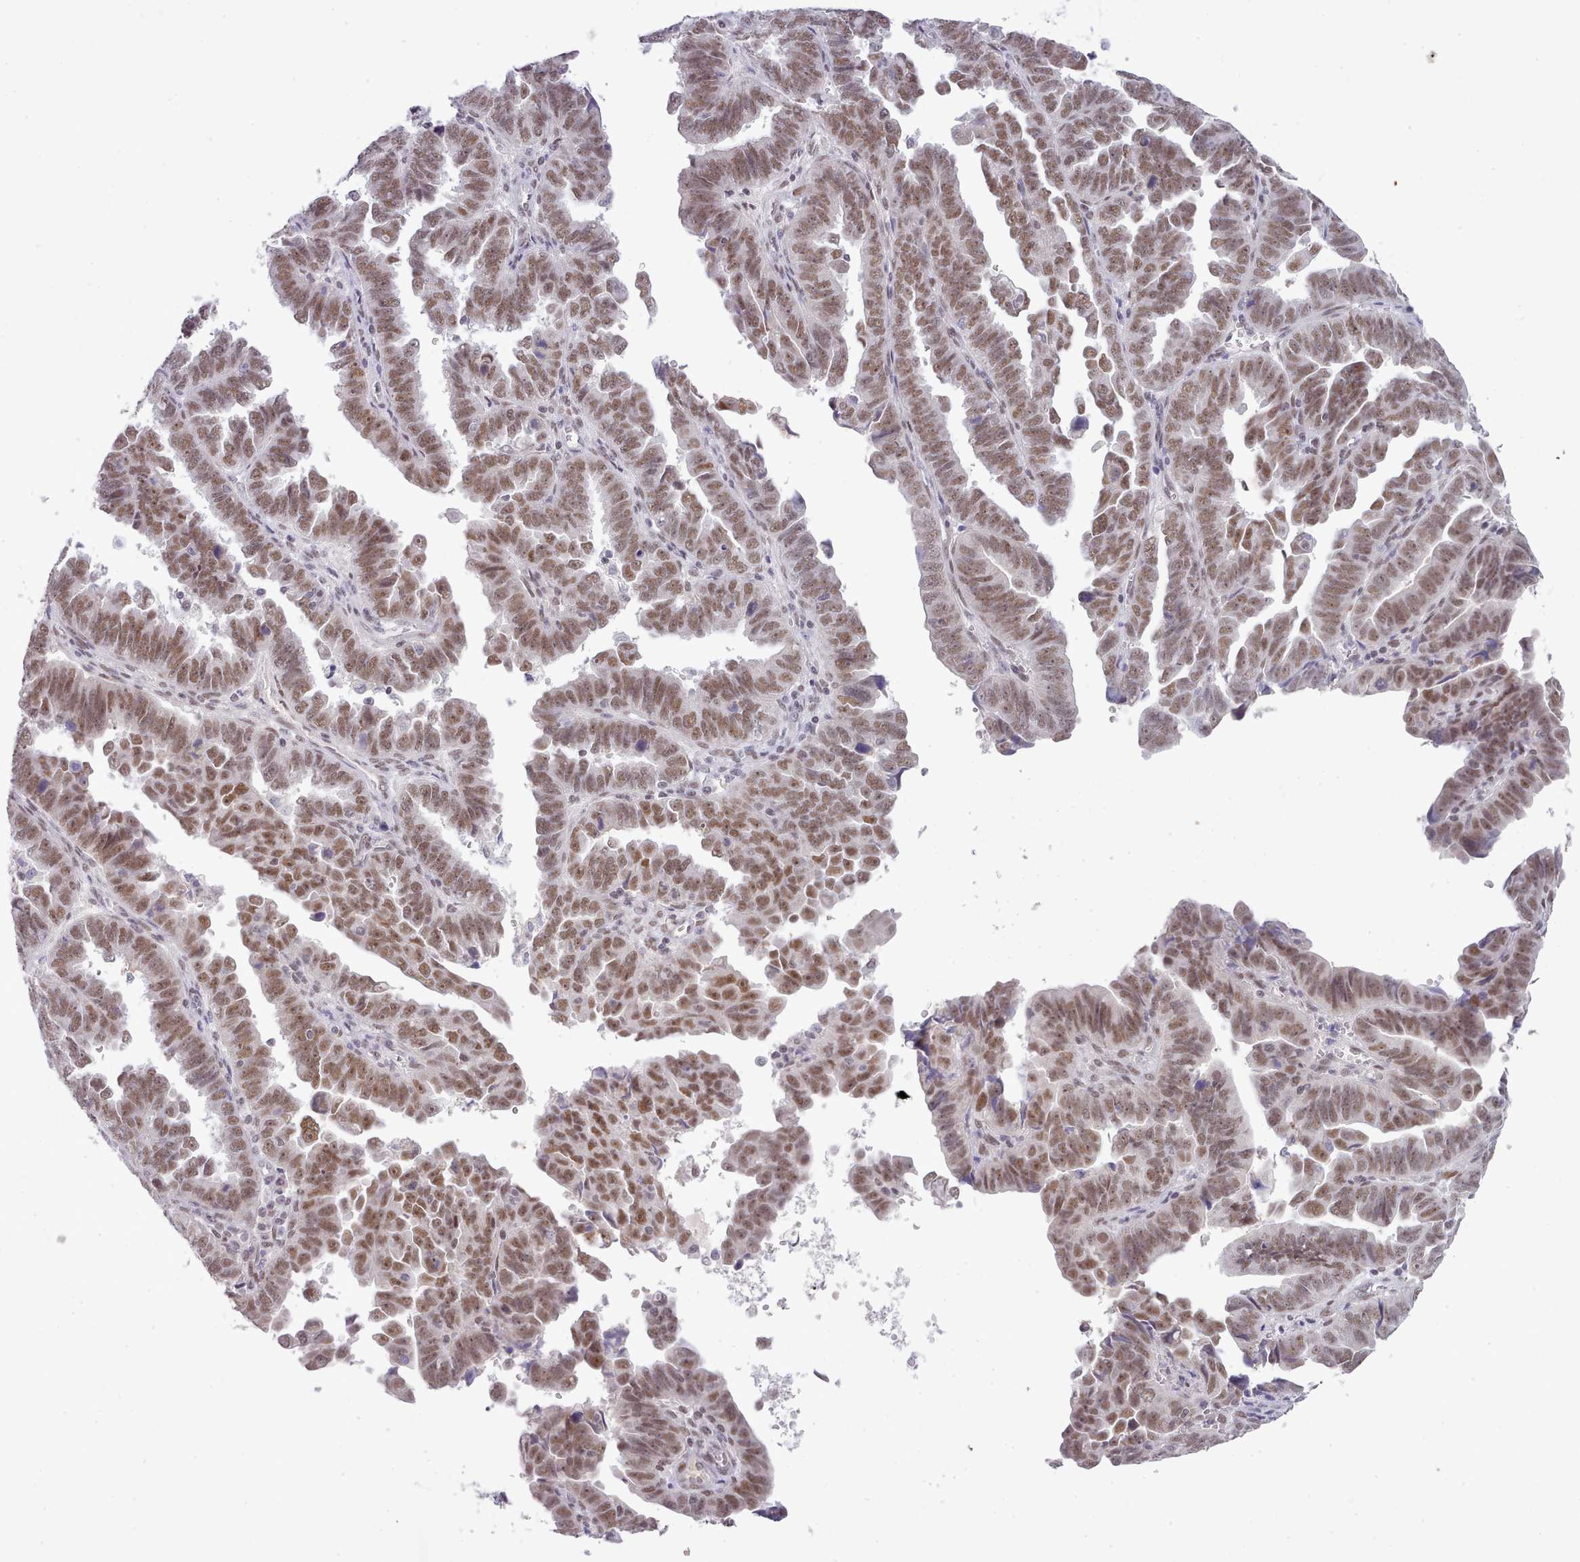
{"staining": {"intensity": "moderate", "quantity": ">75%", "location": "nuclear"}, "tissue": "endometrial cancer", "cell_type": "Tumor cells", "image_type": "cancer", "snomed": [{"axis": "morphology", "description": "Adenocarcinoma, NOS"}, {"axis": "topography", "description": "Endometrium"}], "caption": "An image of human adenocarcinoma (endometrial) stained for a protein exhibits moderate nuclear brown staining in tumor cells. (DAB (3,3'-diaminobenzidine) IHC, brown staining for protein, blue staining for nuclei).", "gene": "RFX1", "patient": {"sex": "female", "age": 75}}